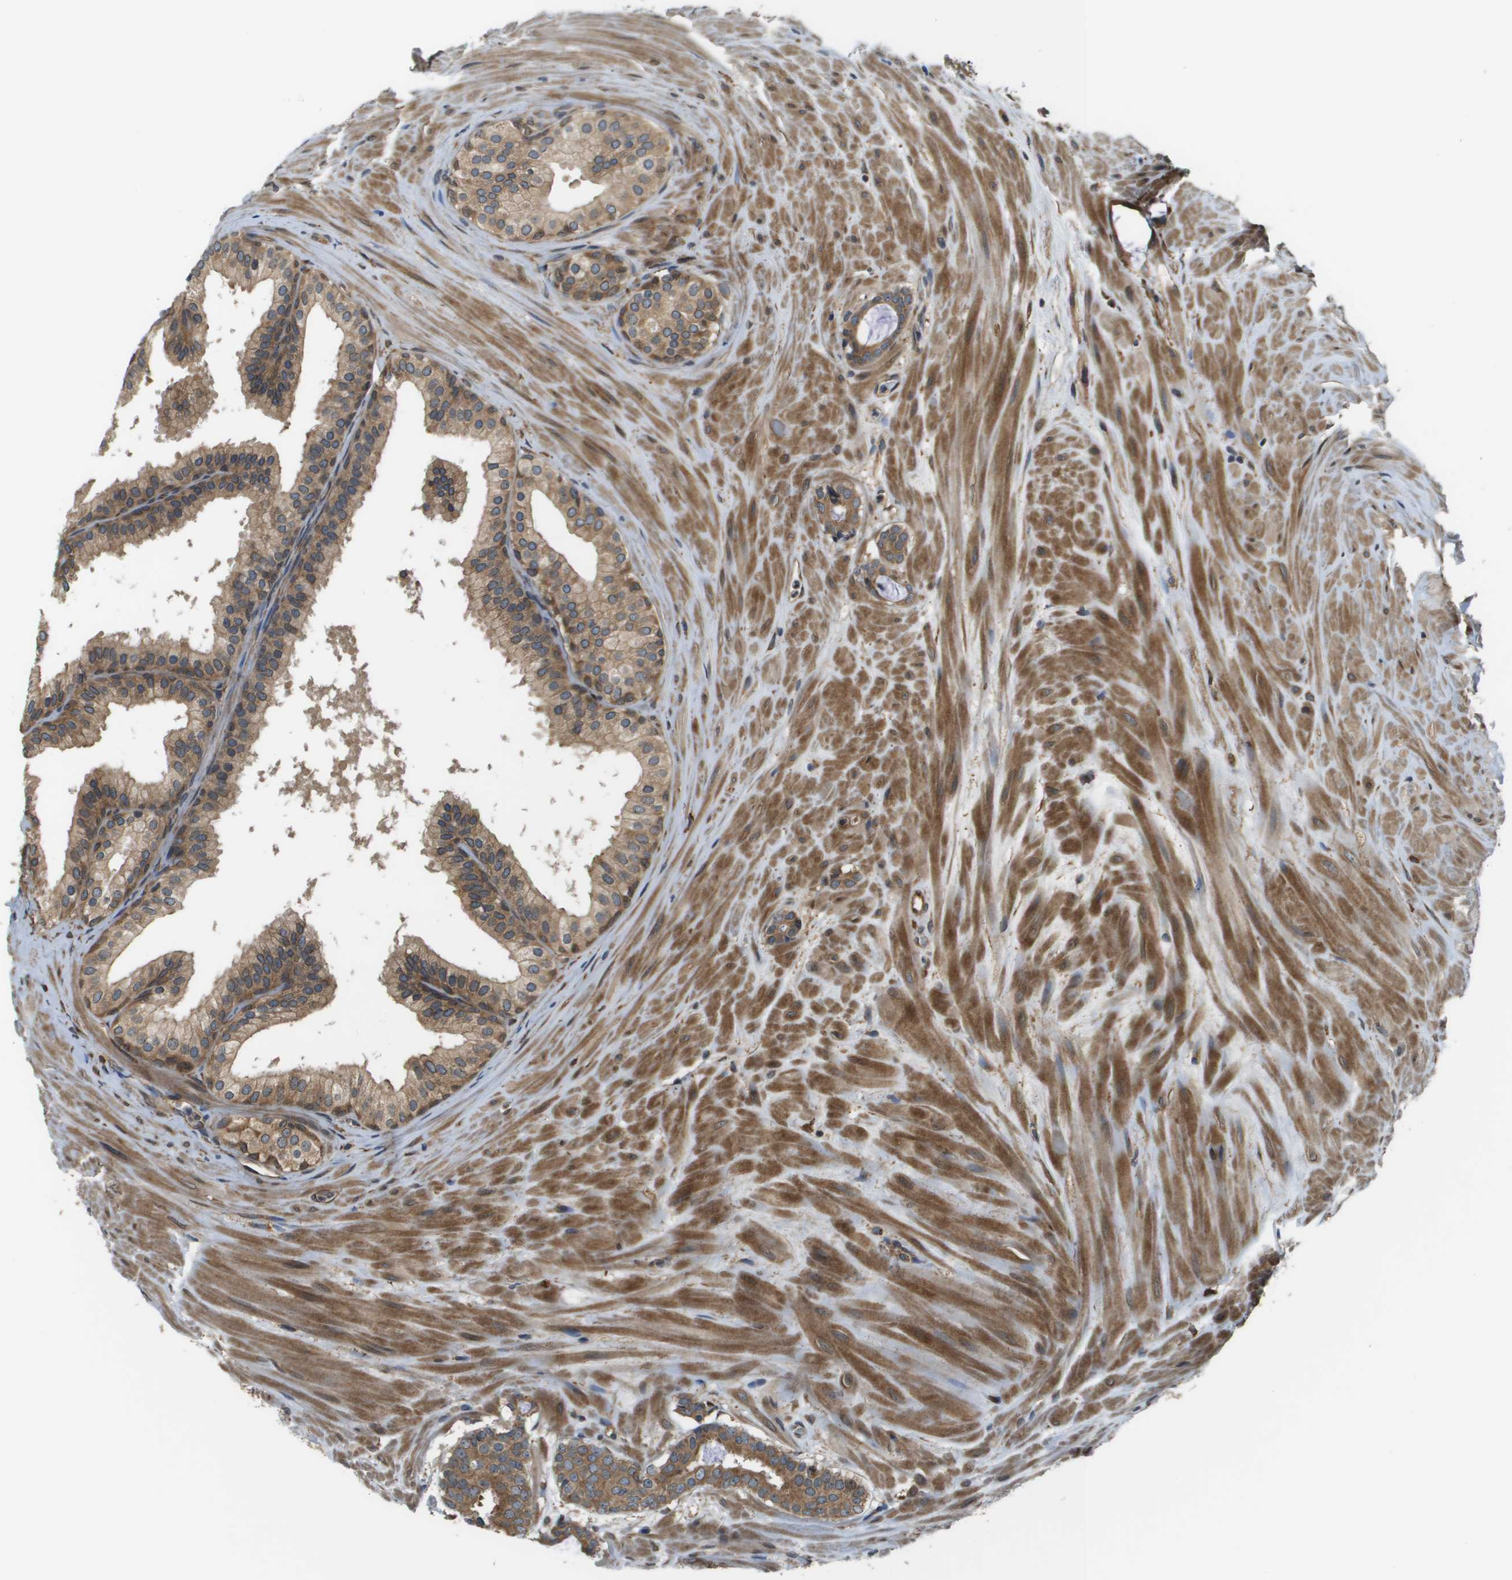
{"staining": {"intensity": "moderate", "quantity": ">75%", "location": "cytoplasmic/membranous"}, "tissue": "prostate cancer", "cell_type": "Tumor cells", "image_type": "cancer", "snomed": [{"axis": "morphology", "description": "Adenocarcinoma, Low grade"}, {"axis": "topography", "description": "Prostate"}], "caption": "Protein expression analysis of adenocarcinoma (low-grade) (prostate) displays moderate cytoplasmic/membranous expression in about >75% of tumor cells.", "gene": "SEC62", "patient": {"sex": "male", "age": 69}}